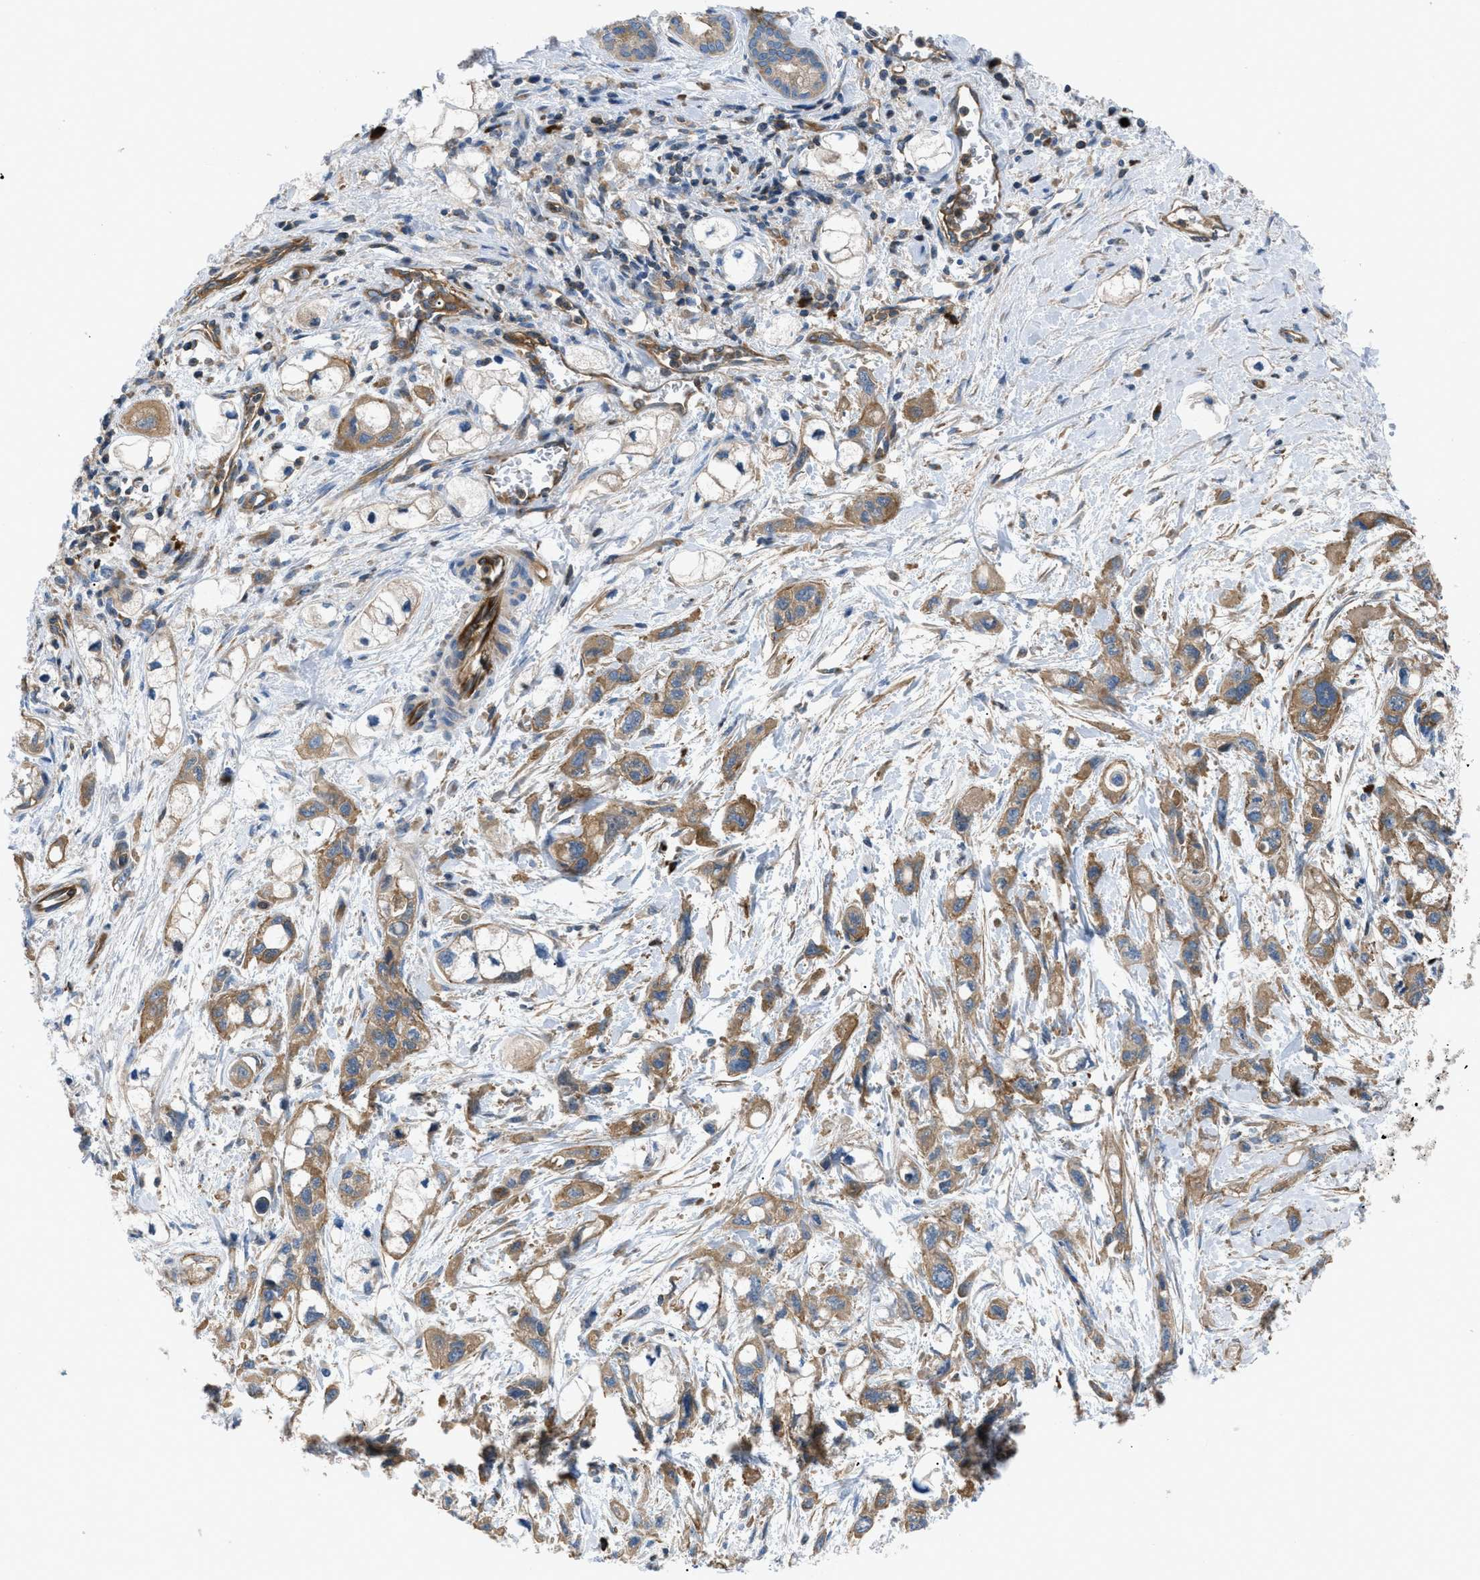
{"staining": {"intensity": "moderate", "quantity": ">75%", "location": "cytoplasmic/membranous"}, "tissue": "pancreatic cancer", "cell_type": "Tumor cells", "image_type": "cancer", "snomed": [{"axis": "morphology", "description": "Adenocarcinoma, NOS"}, {"axis": "topography", "description": "Pancreas"}], "caption": "Moderate cytoplasmic/membranous staining for a protein is seen in about >75% of tumor cells of pancreatic adenocarcinoma using immunohistochemistry (IHC).", "gene": "ATP2A3", "patient": {"sex": "male", "age": 74}}